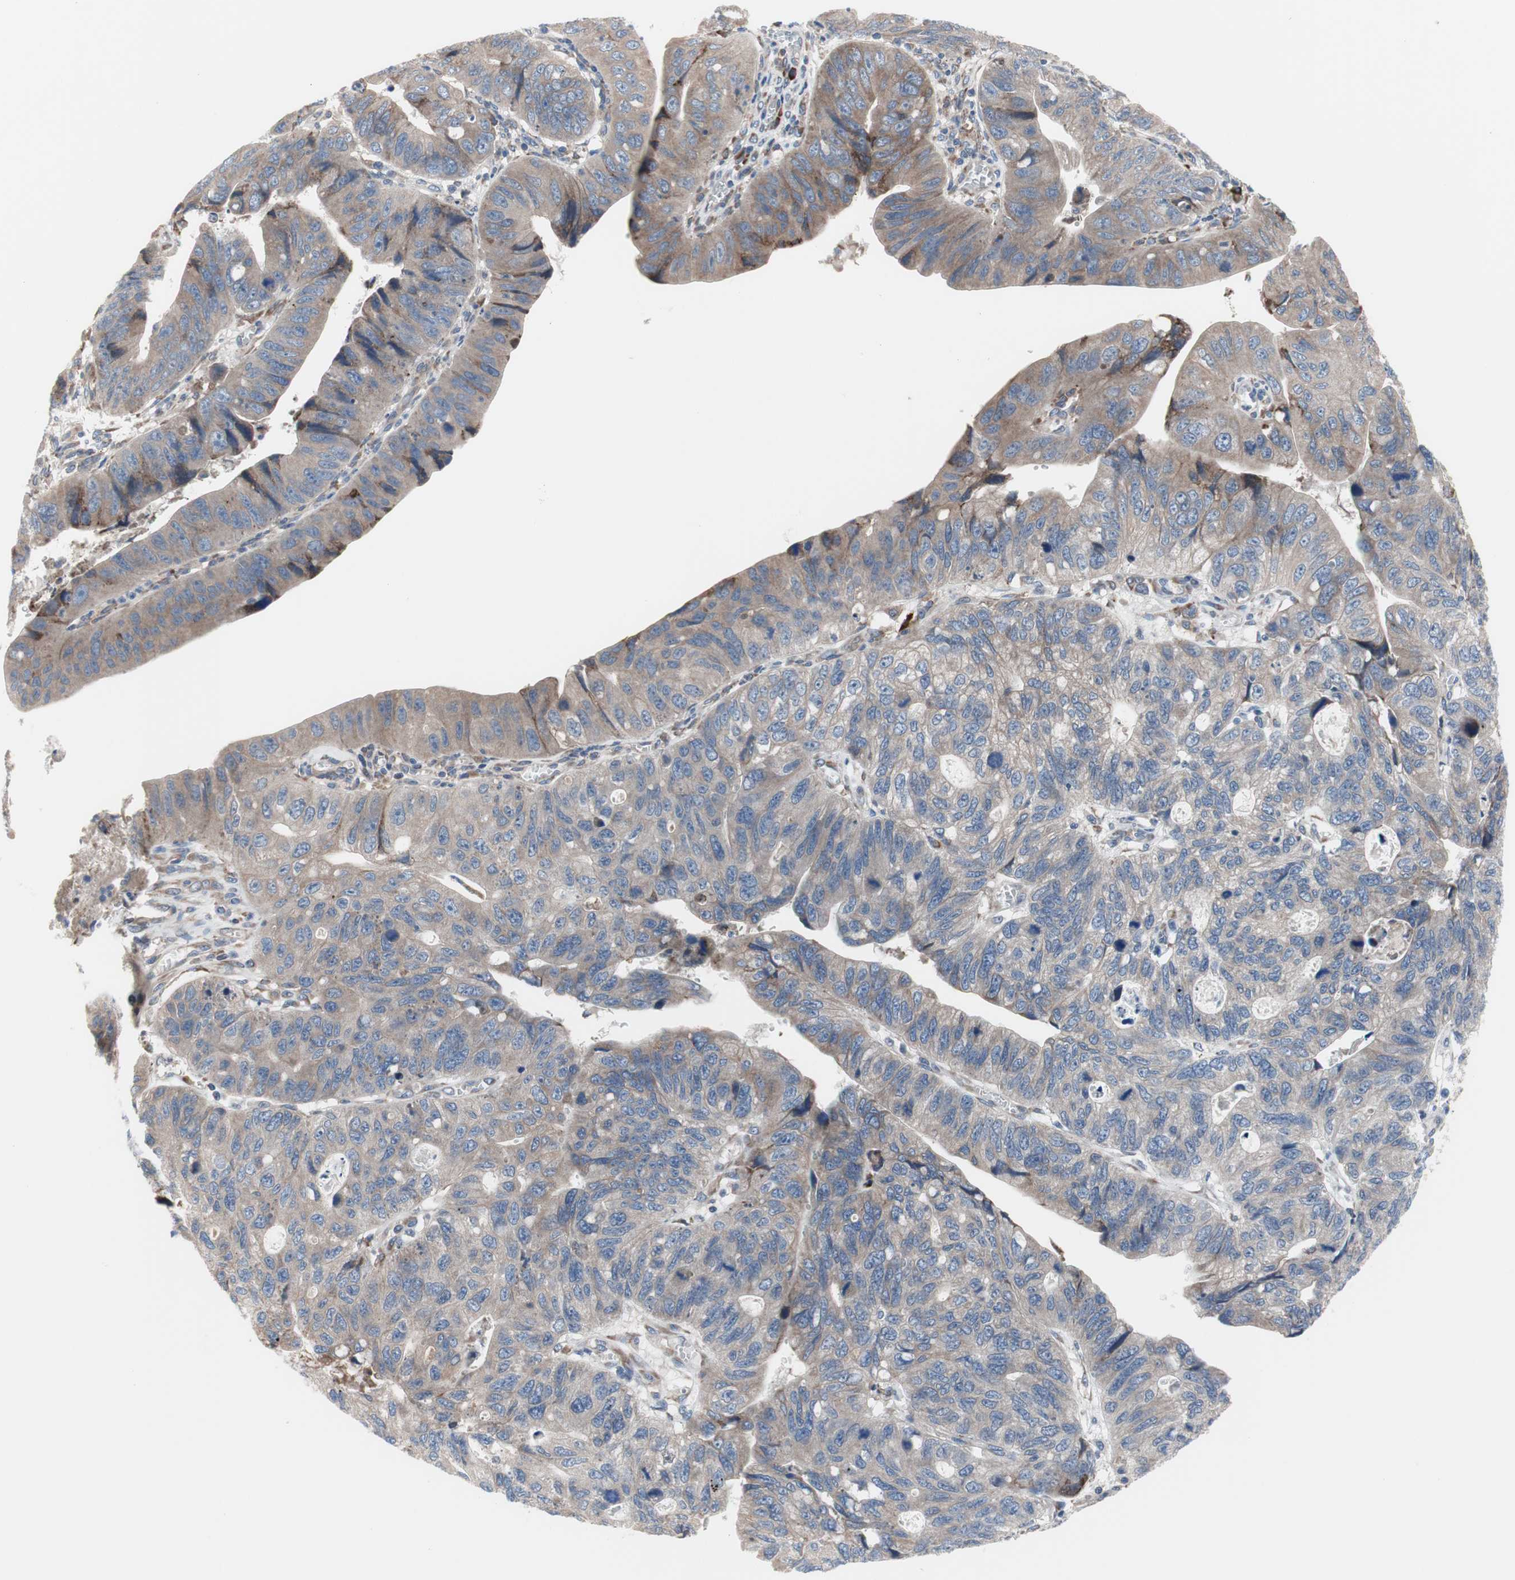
{"staining": {"intensity": "weak", "quantity": ">75%", "location": "cytoplasmic/membranous"}, "tissue": "stomach cancer", "cell_type": "Tumor cells", "image_type": "cancer", "snomed": [{"axis": "morphology", "description": "Adenocarcinoma, NOS"}, {"axis": "topography", "description": "Stomach"}], "caption": "A brown stain shows weak cytoplasmic/membranous staining of a protein in stomach cancer tumor cells. (DAB (3,3'-diaminobenzidine) IHC with brightfield microscopy, high magnification).", "gene": "KANSL1", "patient": {"sex": "male", "age": 59}}